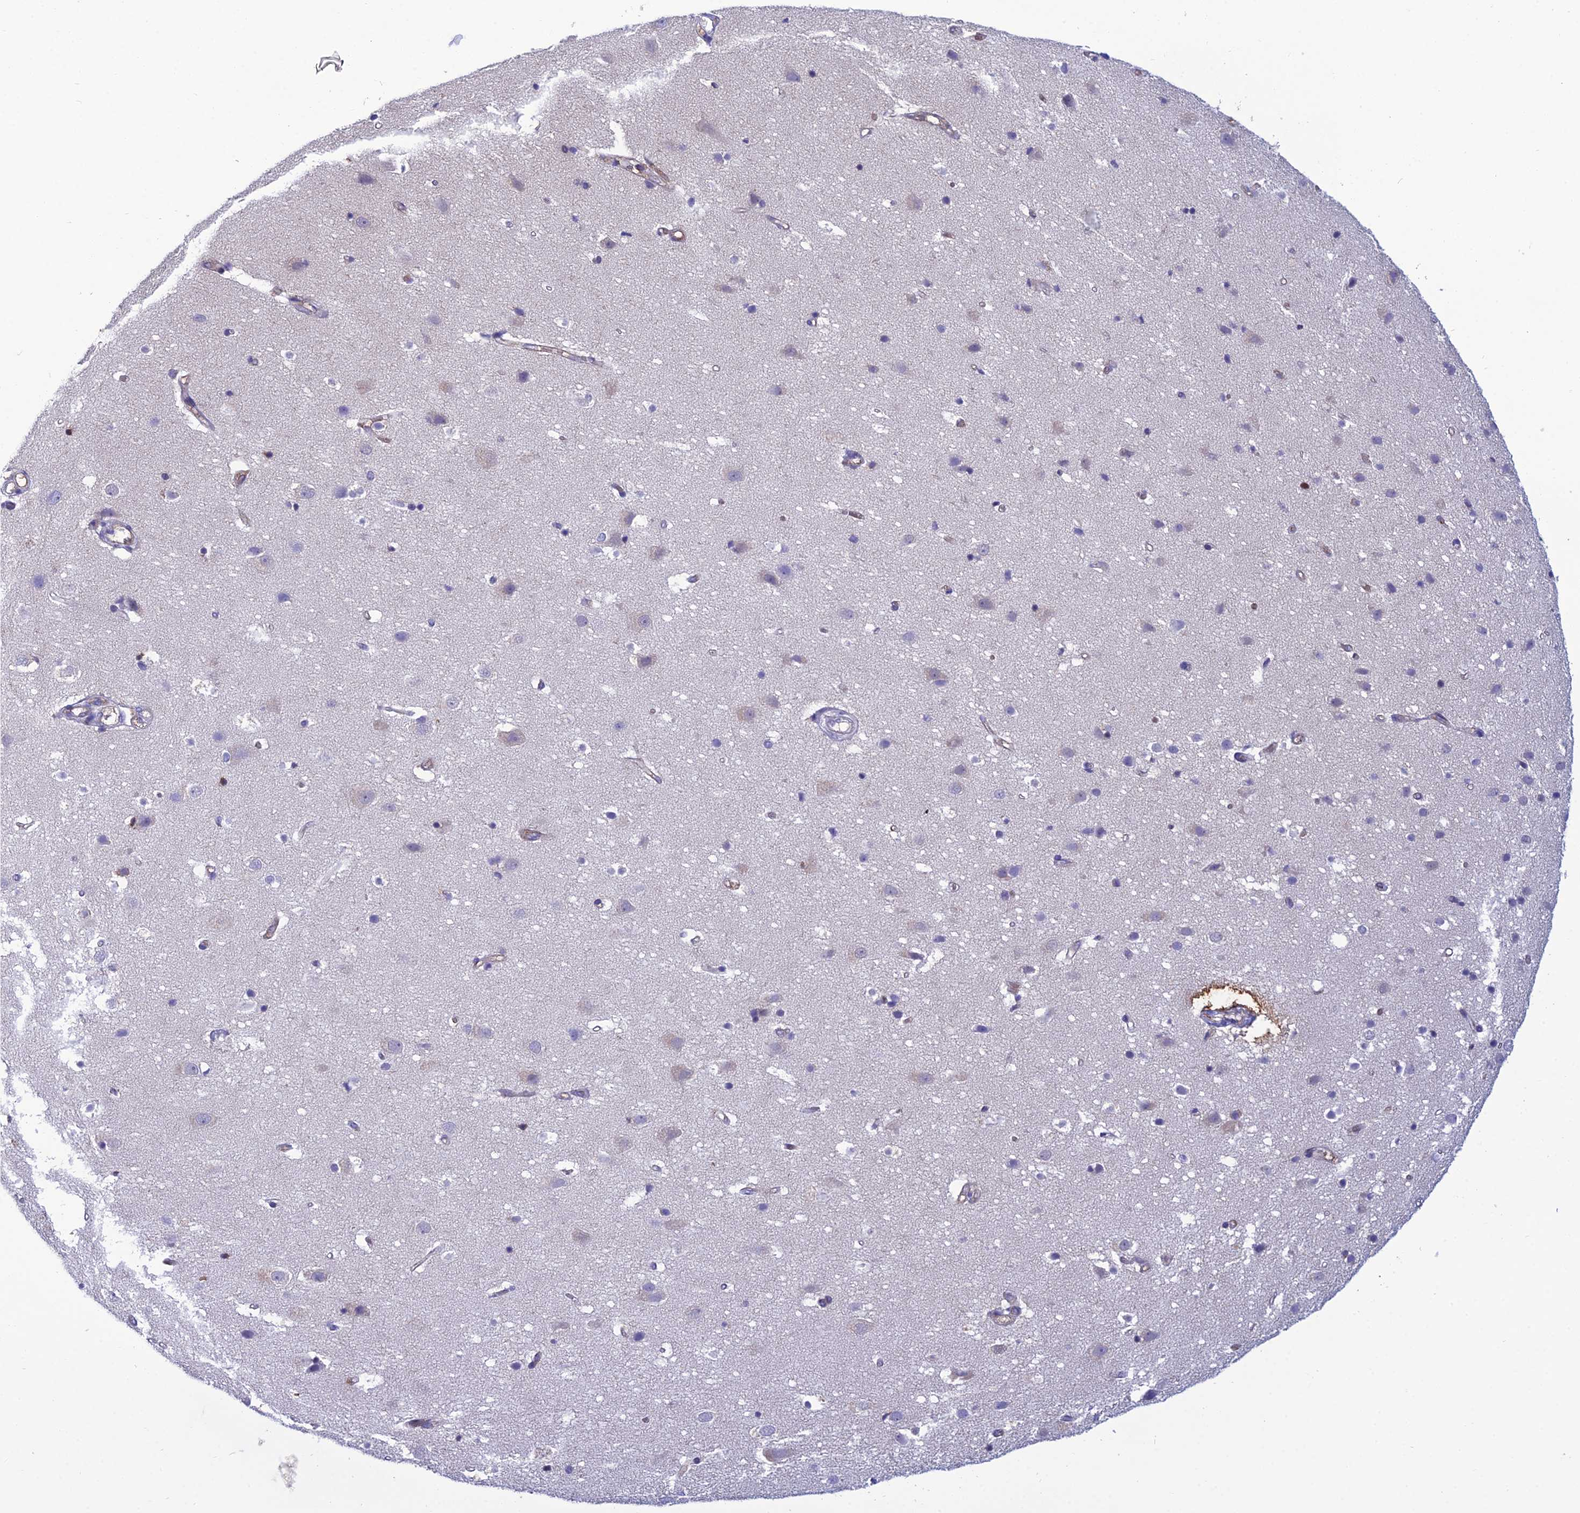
{"staining": {"intensity": "moderate", "quantity": "<25%", "location": "cytoplasmic/membranous"}, "tissue": "cerebral cortex", "cell_type": "Endothelial cells", "image_type": "normal", "snomed": [{"axis": "morphology", "description": "Normal tissue, NOS"}, {"axis": "topography", "description": "Cerebral cortex"}], "caption": "Immunohistochemical staining of normal human cerebral cortex shows low levels of moderate cytoplasmic/membranous expression in approximately <25% of endothelial cells.", "gene": "CRB2", "patient": {"sex": "male", "age": 54}}